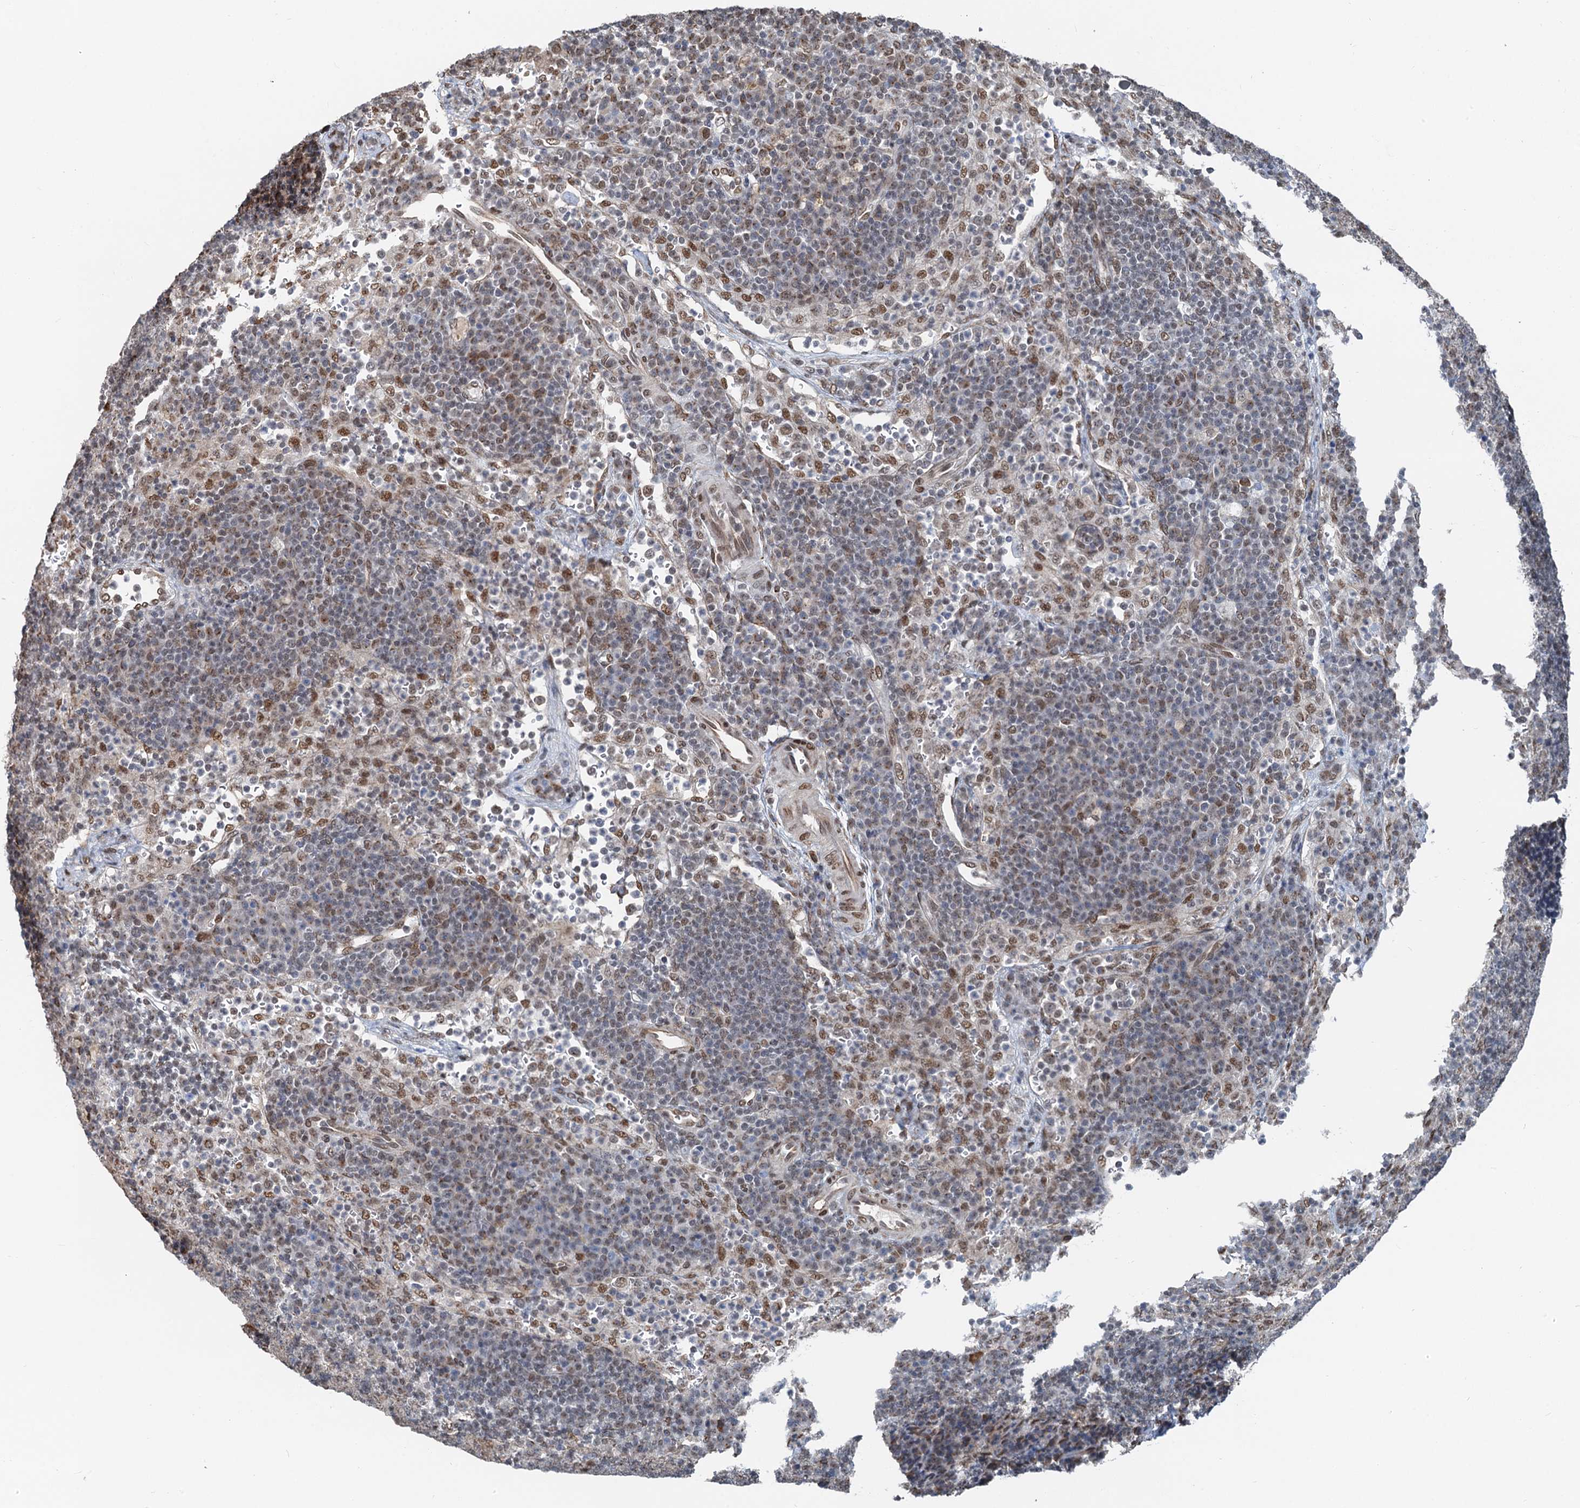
{"staining": {"intensity": "moderate", "quantity": "<25%", "location": "nuclear"}, "tissue": "lymph node", "cell_type": "Germinal center cells", "image_type": "normal", "snomed": [{"axis": "morphology", "description": "Normal tissue, NOS"}, {"axis": "topography", "description": "Lymph node"}], "caption": "Immunohistochemistry photomicrograph of unremarkable lymph node: human lymph node stained using IHC demonstrates low levels of moderate protein expression localized specifically in the nuclear of germinal center cells, appearing as a nuclear brown color.", "gene": "CFDP1", "patient": {"sex": "female", "age": 70}}